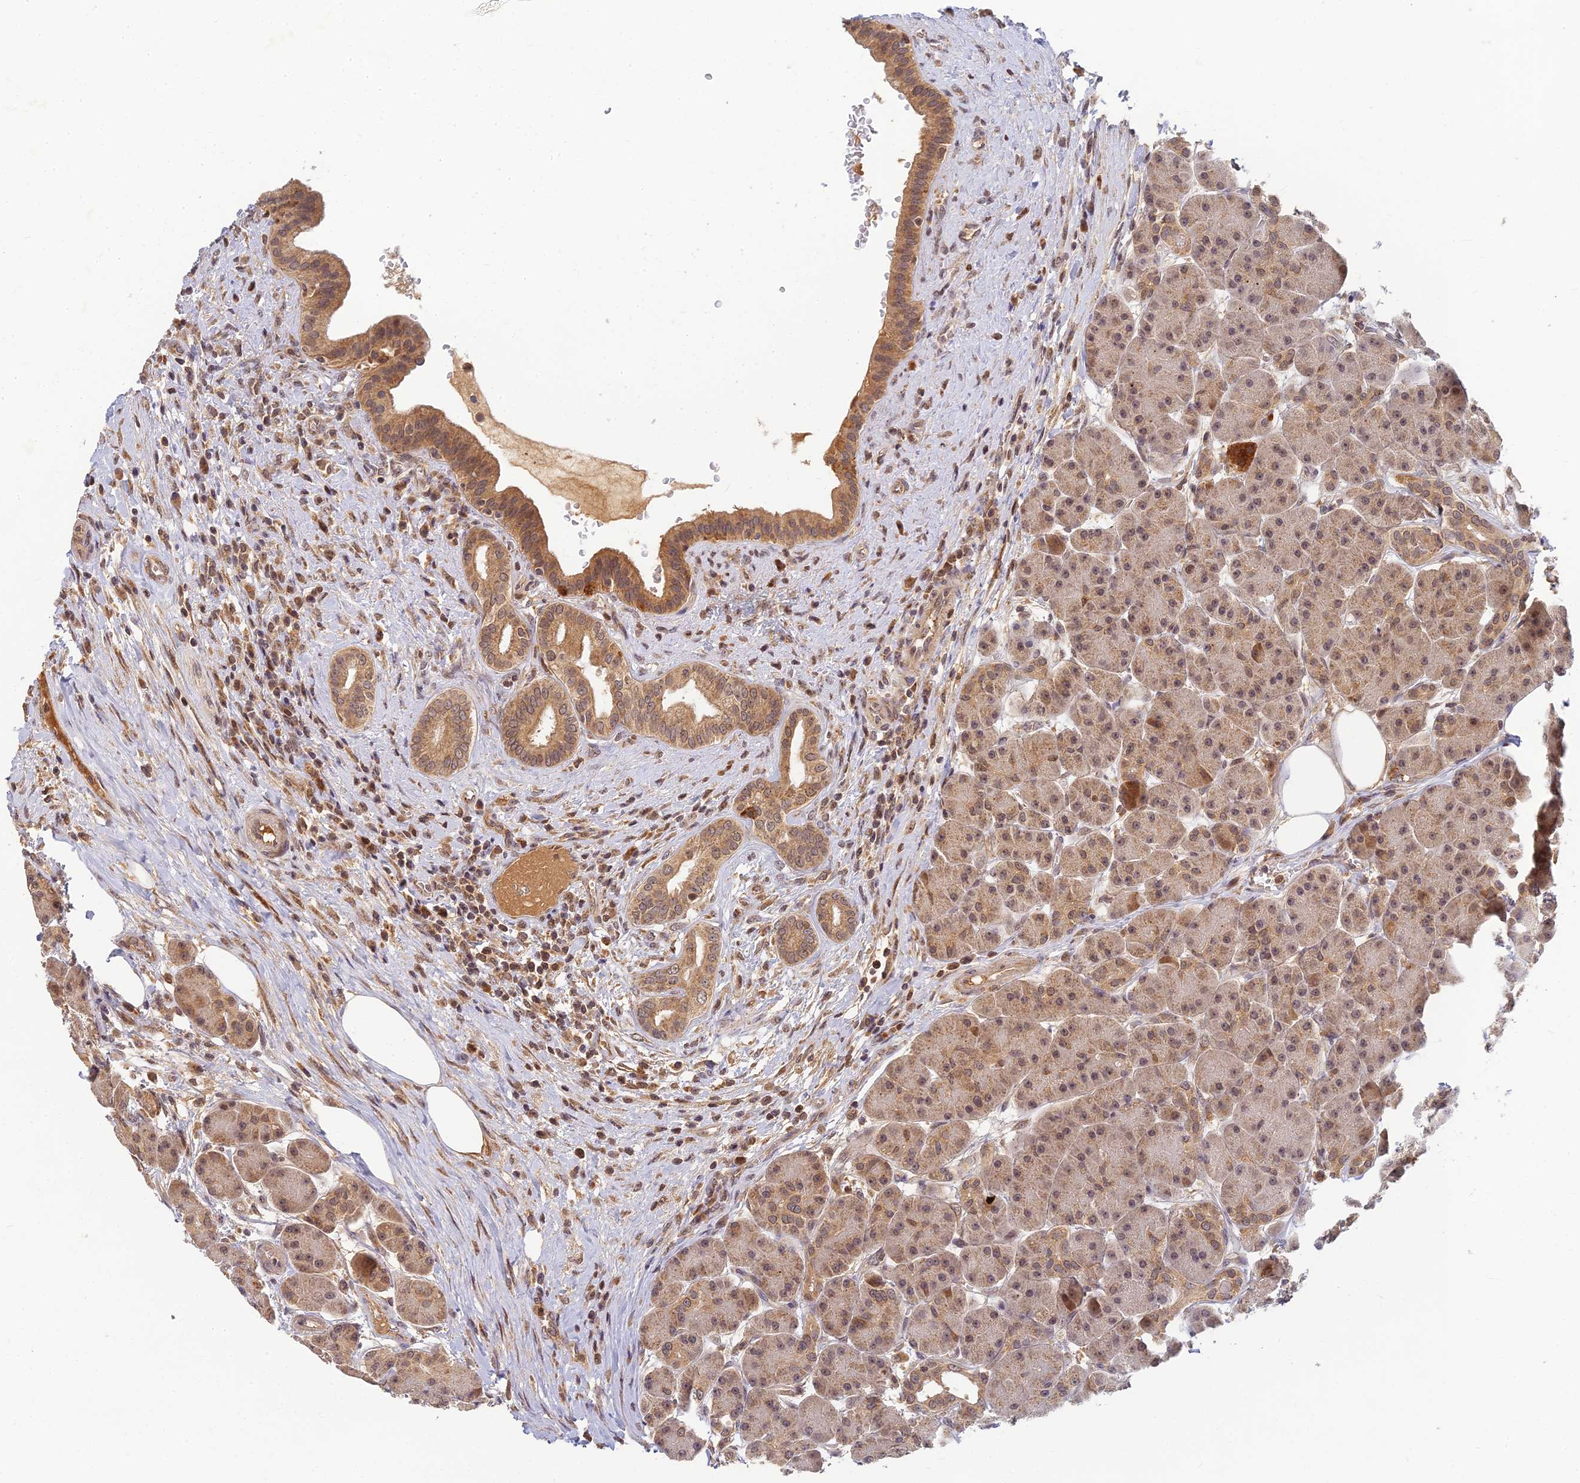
{"staining": {"intensity": "moderate", "quantity": ">75%", "location": "cytoplasmic/membranous,nuclear"}, "tissue": "pancreas", "cell_type": "Exocrine glandular cells", "image_type": "normal", "snomed": [{"axis": "morphology", "description": "Normal tissue, NOS"}, {"axis": "topography", "description": "Pancreas"}], "caption": "The immunohistochemical stain highlights moderate cytoplasmic/membranous,nuclear staining in exocrine glandular cells of normal pancreas. The staining was performed using DAB, with brown indicating positive protein expression. Nuclei are stained blue with hematoxylin.", "gene": "RGL3", "patient": {"sex": "male", "age": 63}}